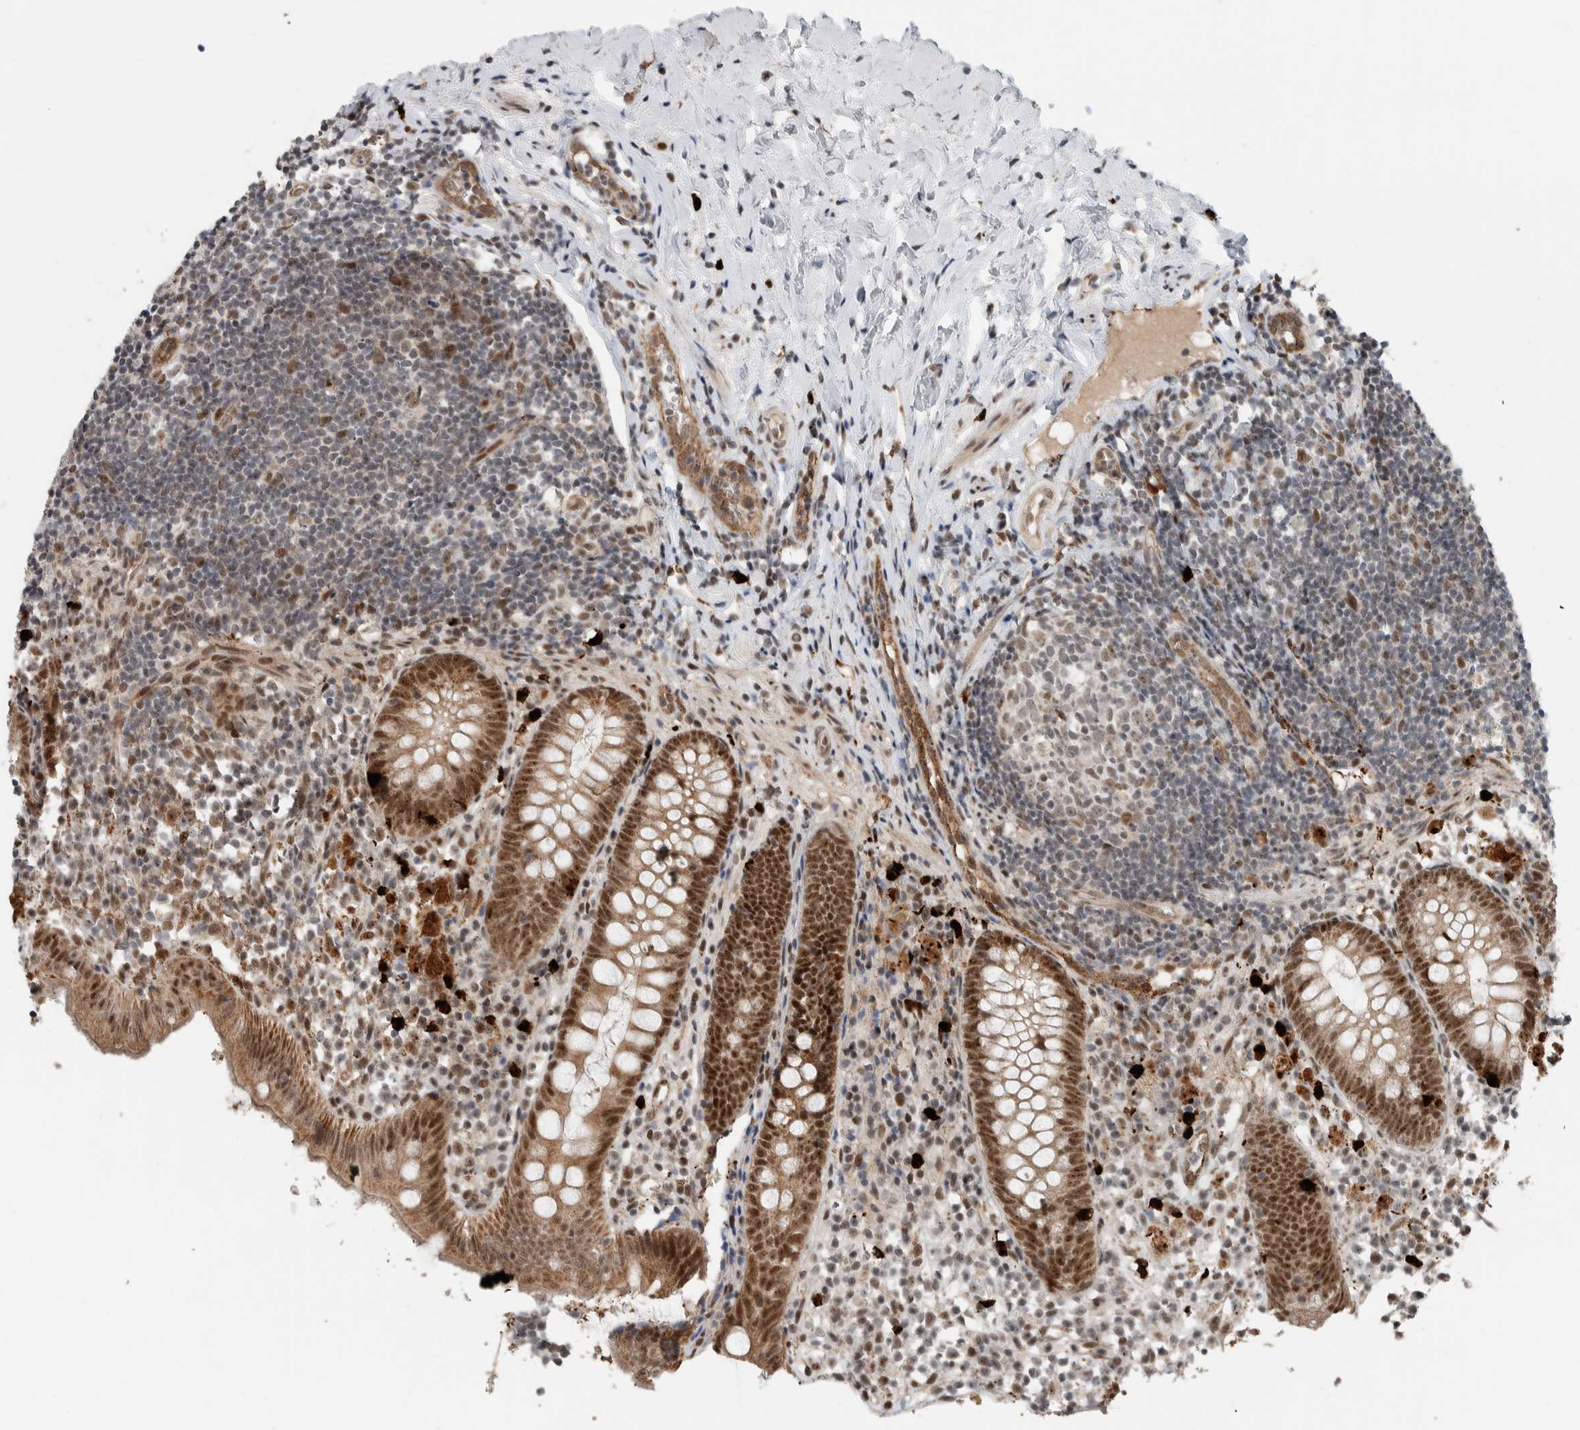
{"staining": {"intensity": "strong", "quantity": ">75%", "location": "cytoplasmic/membranous,nuclear"}, "tissue": "appendix", "cell_type": "Glandular cells", "image_type": "normal", "snomed": [{"axis": "morphology", "description": "Normal tissue, NOS"}, {"axis": "topography", "description": "Appendix"}], "caption": "Immunohistochemistry of benign appendix shows high levels of strong cytoplasmic/membranous,nuclear positivity in about >75% of glandular cells. The staining was performed using DAB, with brown indicating positive protein expression. Nuclei are stained blue with hematoxylin.", "gene": "ZFP91", "patient": {"sex": "female", "age": 20}}